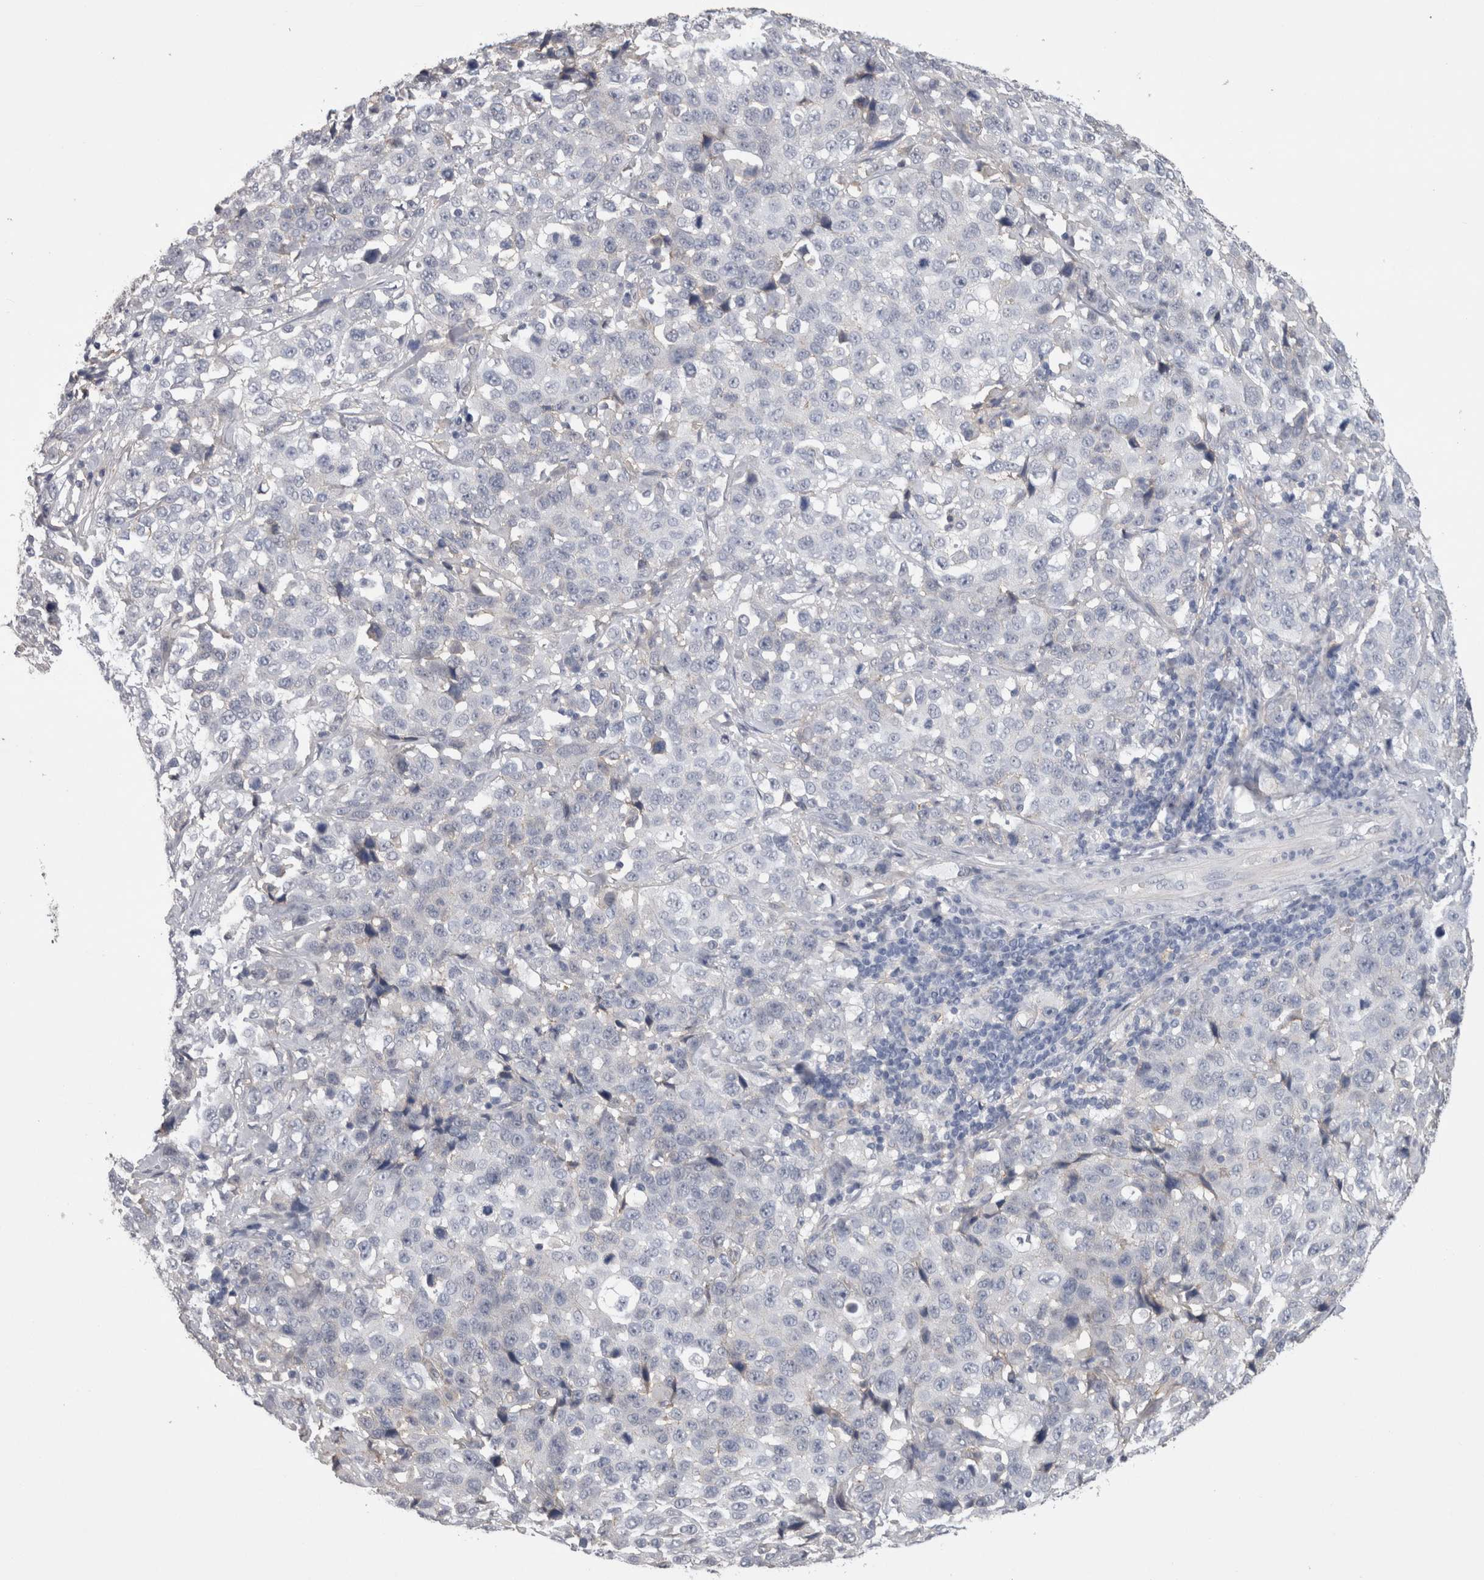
{"staining": {"intensity": "negative", "quantity": "none", "location": "none"}, "tissue": "stomach cancer", "cell_type": "Tumor cells", "image_type": "cancer", "snomed": [{"axis": "morphology", "description": "Normal tissue, NOS"}, {"axis": "morphology", "description": "Adenocarcinoma, NOS"}, {"axis": "topography", "description": "Stomach"}], "caption": "Stomach cancer was stained to show a protein in brown. There is no significant staining in tumor cells. The staining was performed using DAB to visualize the protein expression in brown, while the nuclei were stained in blue with hematoxylin (Magnification: 20x).", "gene": "NECTIN2", "patient": {"sex": "male", "age": 48}}